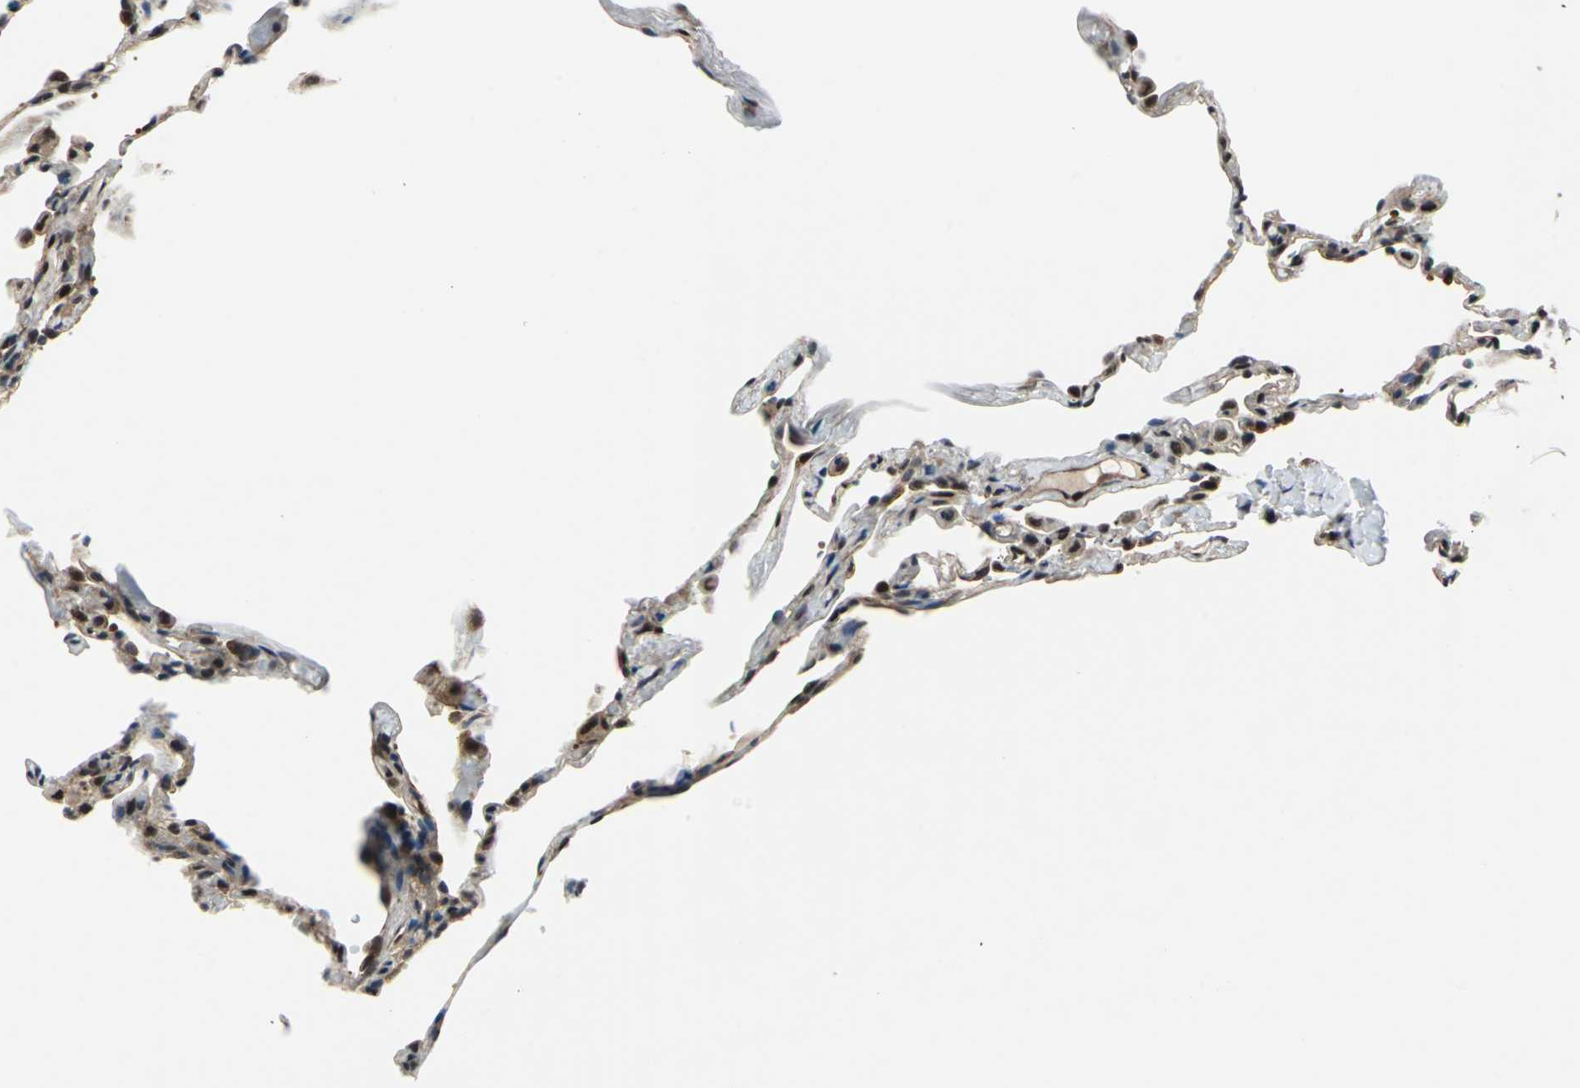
{"staining": {"intensity": "weak", "quantity": "25%-75%", "location": "cytoplasmic/membranous,nuclear"}, "tissue": "lung", "cell_type": "Alveolar cells", "image_type": "normal", "snomed": [{"axis": "morphology", "description": "Normal tissue, NOS"}, {"axis": "topography", "description": "Lung"}], "caption": "IHC (DAB) staining of unremarkable human lung demonstrates weak cytoplasmic/membranous,nuclear protein expression in approximately 25%-75% of alveolar cells.", "gene": "POLR3K", "patient": {"sex": "male", "age": 59}}